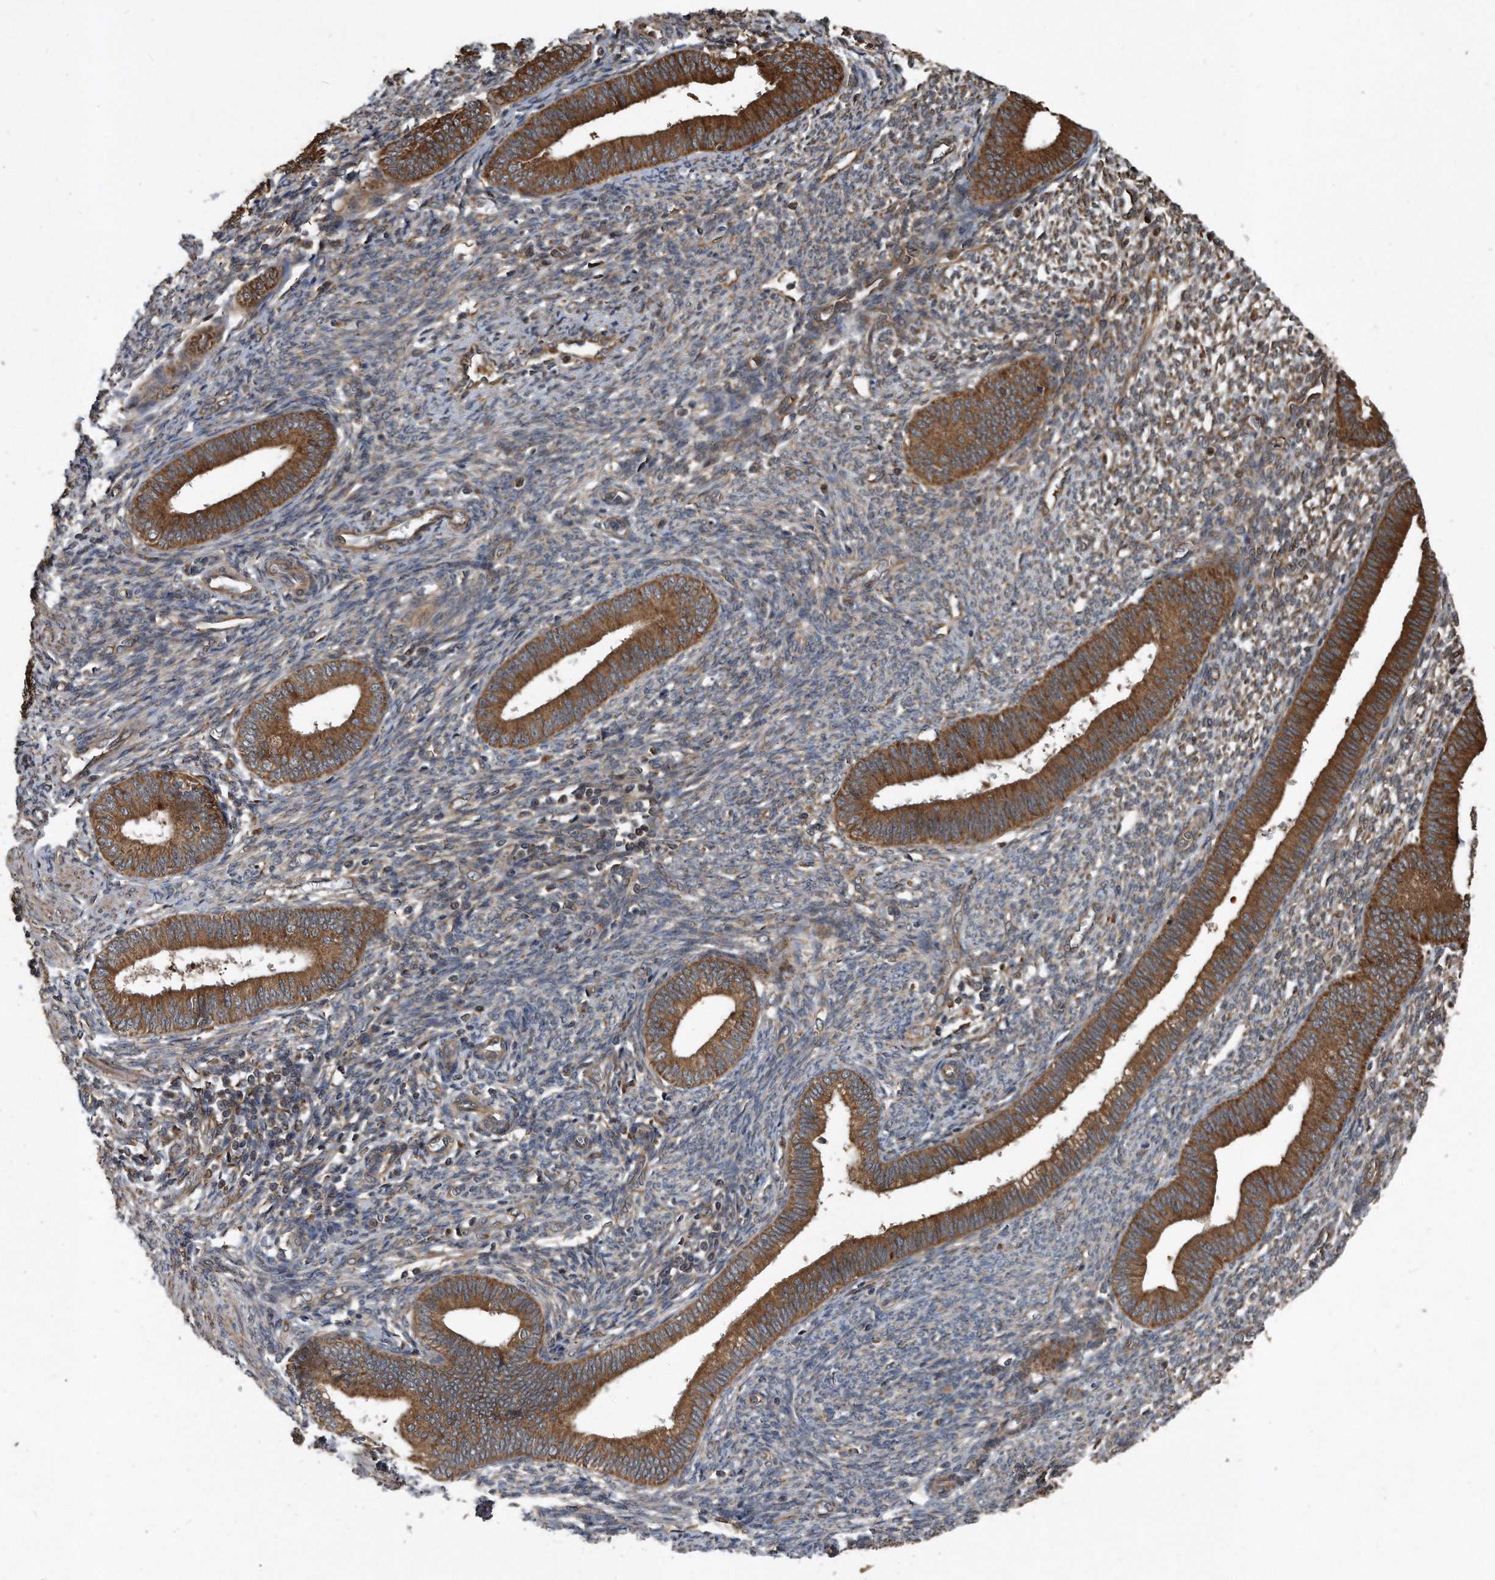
{"staining": {"intensity": "moderate", "quantity": "25%-75%", "location": "cytoplasmic/membranous"}, "tissue": "endometrium", "cell_type": "Cells in endometrial stroma", "image_type": "normal", "snomed": [{"axis": "morphology", "description": "Normal tissue, NOS"}, {"axis": "topography", "description": "Endometrium"}], "caption": "Brown immunohistochemical staining in benign human endometrium reveals moderate cytoplasmic/membranous positivity in approximately 25%-75% of cells in endometrial stroma. The protein is stained brown, and the nuclei are stained in blue (DAB IHC with brightfield microscopy, high magnification).", "gene": "FAM136A", "patient": {"sex": "female", "age": 46}}